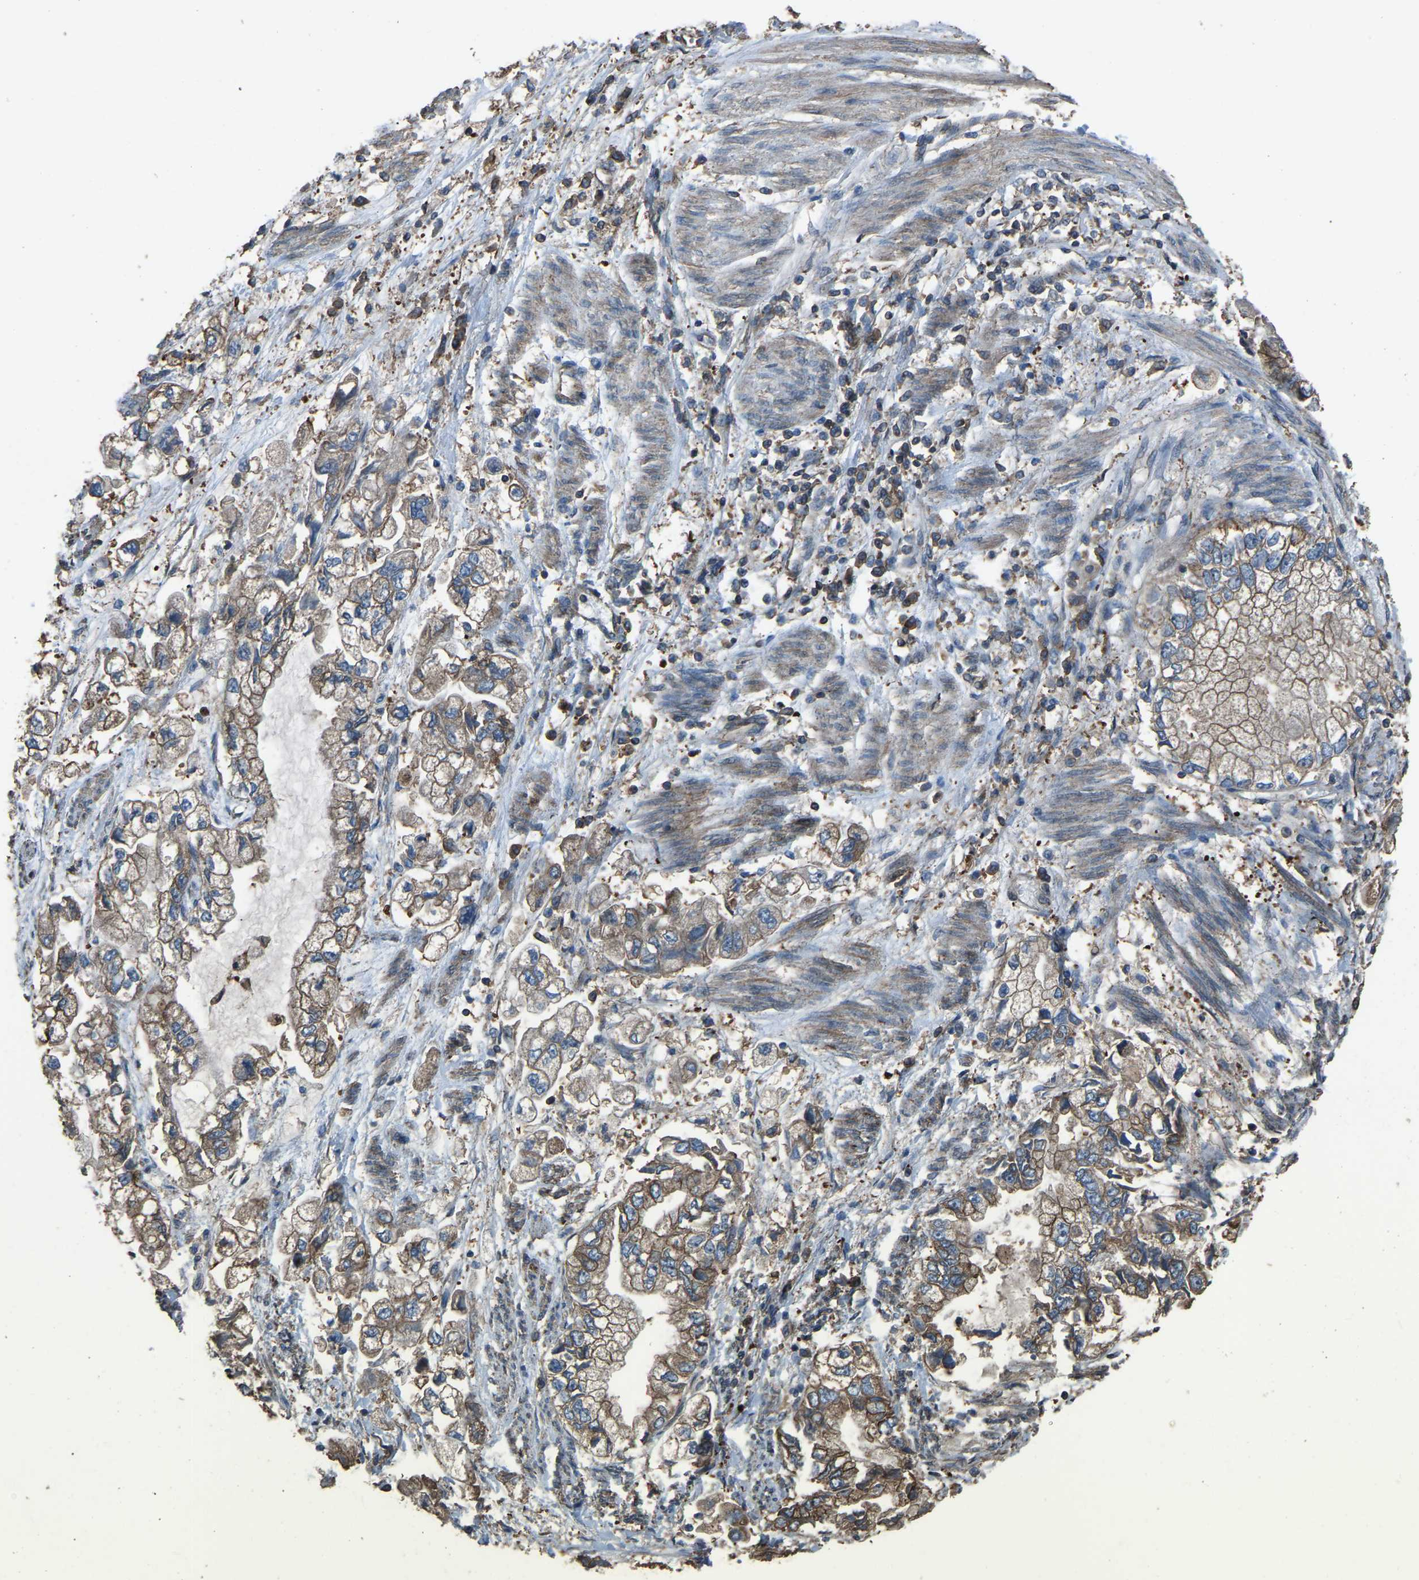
{"staining": {"intensity": "weak", "quantity": ">75%", "location": "cytoplasmic/membranous"}, "tissue": "stomach cancer", "cell_type": "Tumor cells", "image_type": "cancer", "snomed": [{"axis": "morphology", "description": "Normal tissue, NOS"}, {"axis": "morphology", "description": "Adenocarcinoma, NOS"}, {"axis": "topography", "description": "Stomach"}], "caption": "A high-resolution image shows immunohistochemistry staining of adenocarcinoma (stomach), which demonstrates weak cytoplasmic/membranous positivity in about >75% of tumor cells.", "gene": "SLC4A2", "patient": {"sex": "male", "age": 62}}